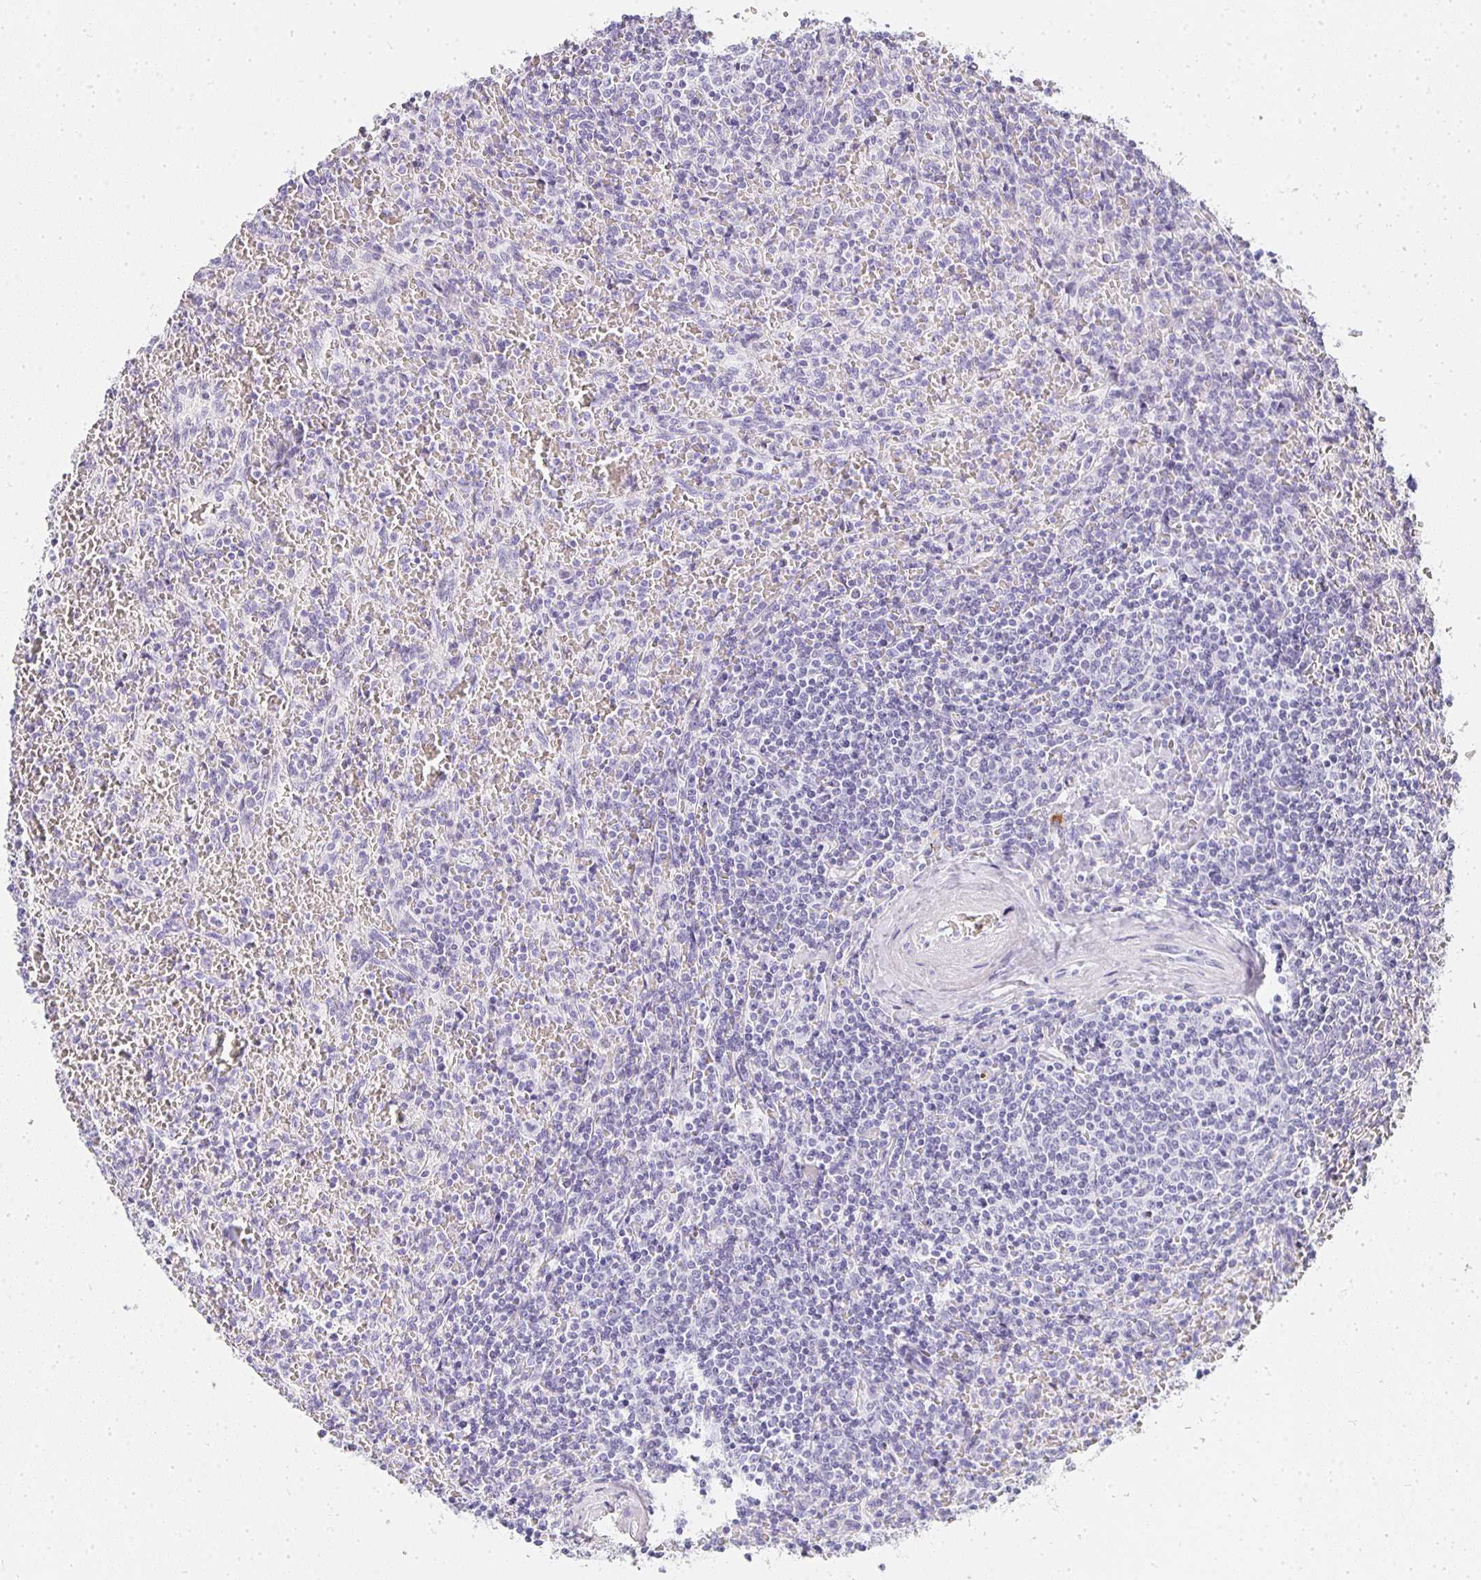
{"staining": {"intensity": "negative", "quantity": "none", "location": "none"}, "tissue": "lymphoma", "cell_type": "Tumor cells", "image_type": "cancer", "snomed": [{"axis": "morphology", "description": "Malignant lymphoma, non-Hodgkin's type, Low grade"}, {"axis": "topography", "description": "Spleen"}], "caption": "Immunohistochemical staining of low-grade malignant lymphoma, non-Hodgkin's type demonstrates no significant positivity in tumor cells.", "gene": "TPSD1", "patient": {"sex": "female", "age": 64}}